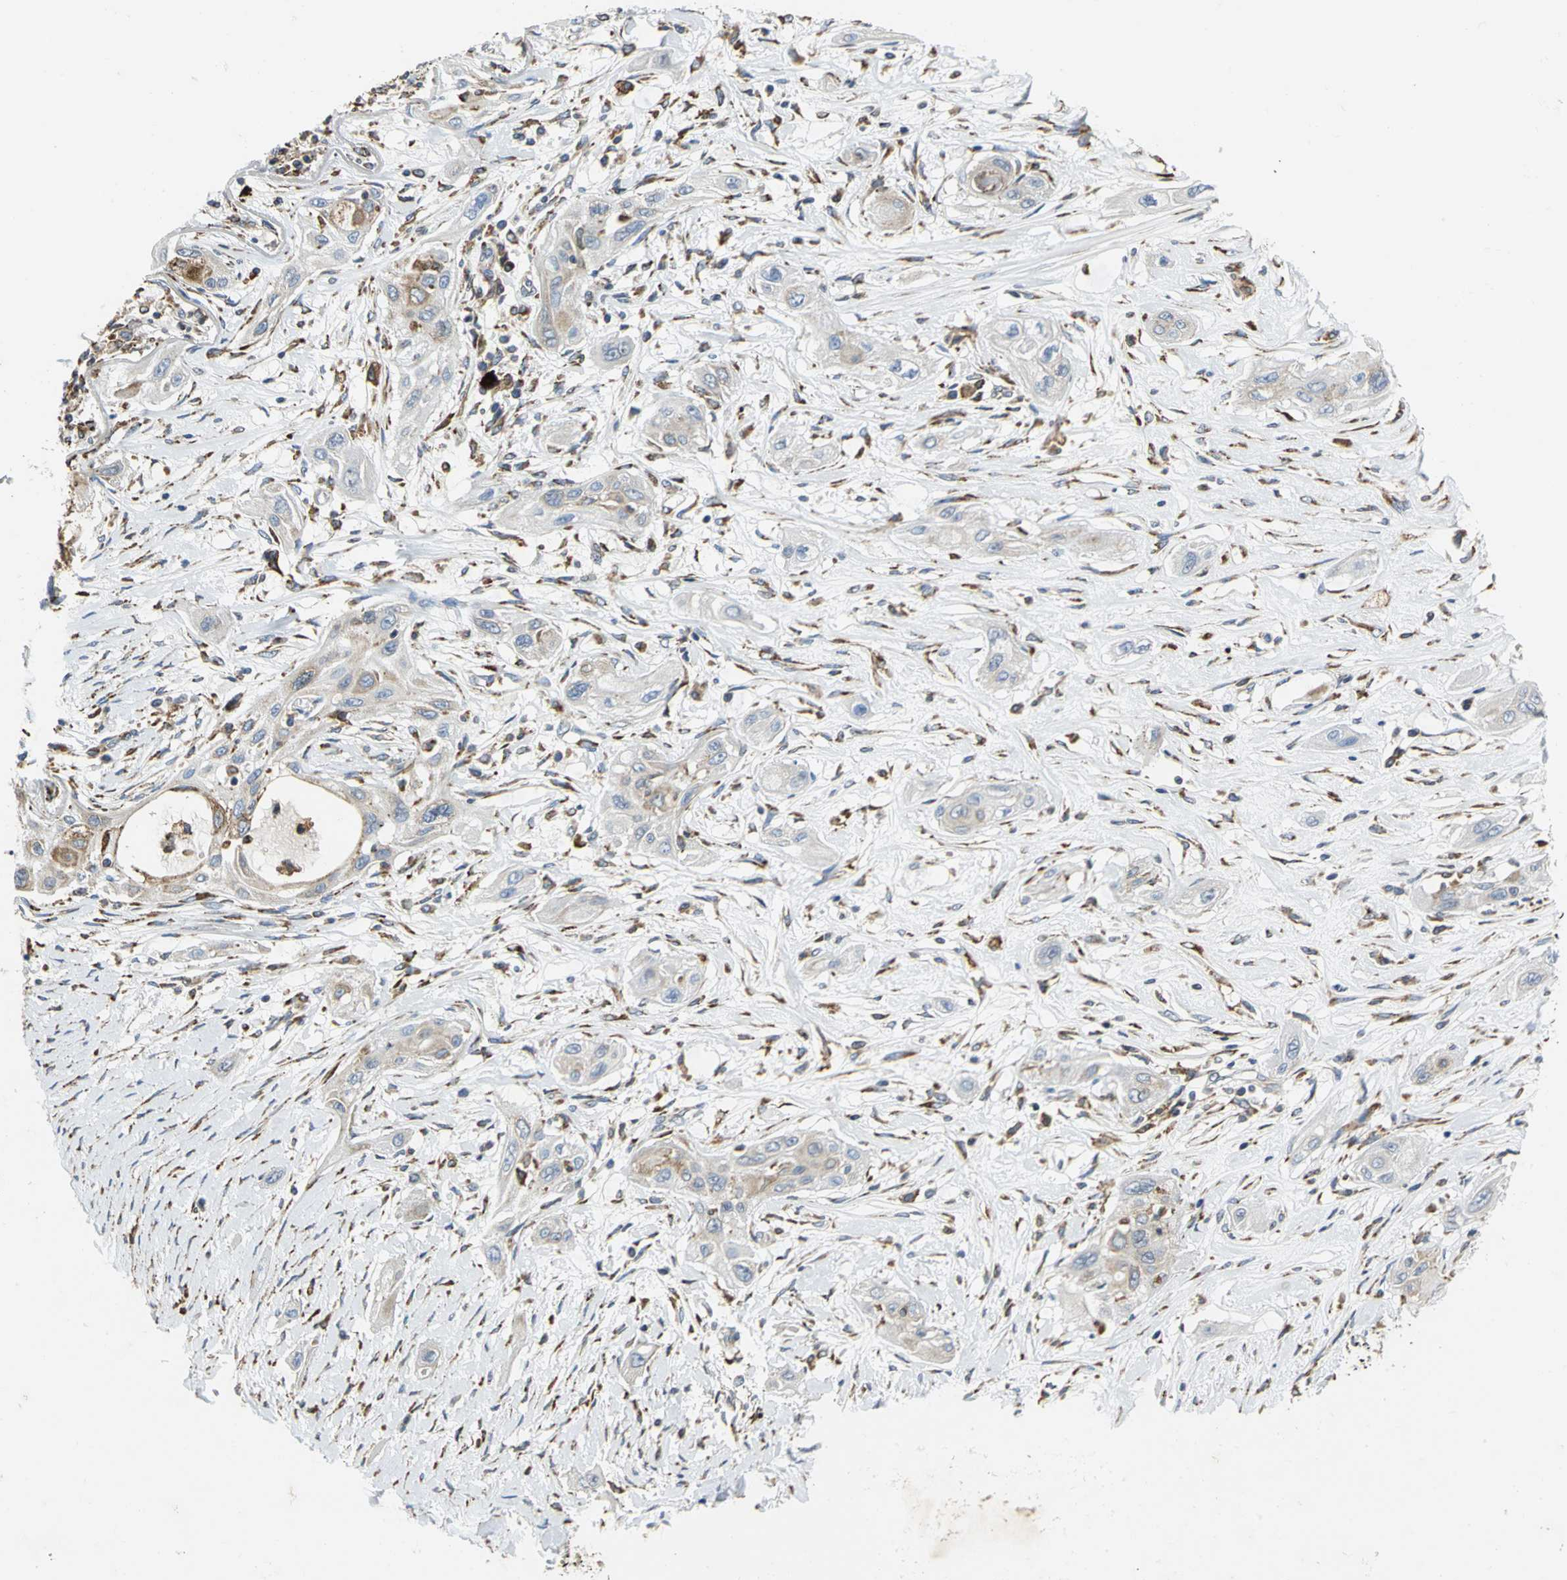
{"staining": {"intensity": "weak", "quantity": "25%-75%", "location": "cytoplasmic/membranous"}, "tissue": "lung cancer", "cell_type": "Tumor cells", "image_type": "cancer", "snomed": [{"axis": "morphology", "description": "Squamous cell carcinoma, NOS"}, {"axis": "topography", "description": "Lung"}], "caption": "IHC staining of lung cancer (squamous cell carcinoma), which exhibits low levels of weak cytoplasmic/membranous positivity in approximately 25%-75% of tumor cells indicating weak cytoplasmic/membranous protein positivity. The staining was performed using DAB (brown) for protein detection and nuclei were counterstained in hematoxylin (blue).", "gene": "SDF2L1", "patient": {"sex": "female", "age": 47}}